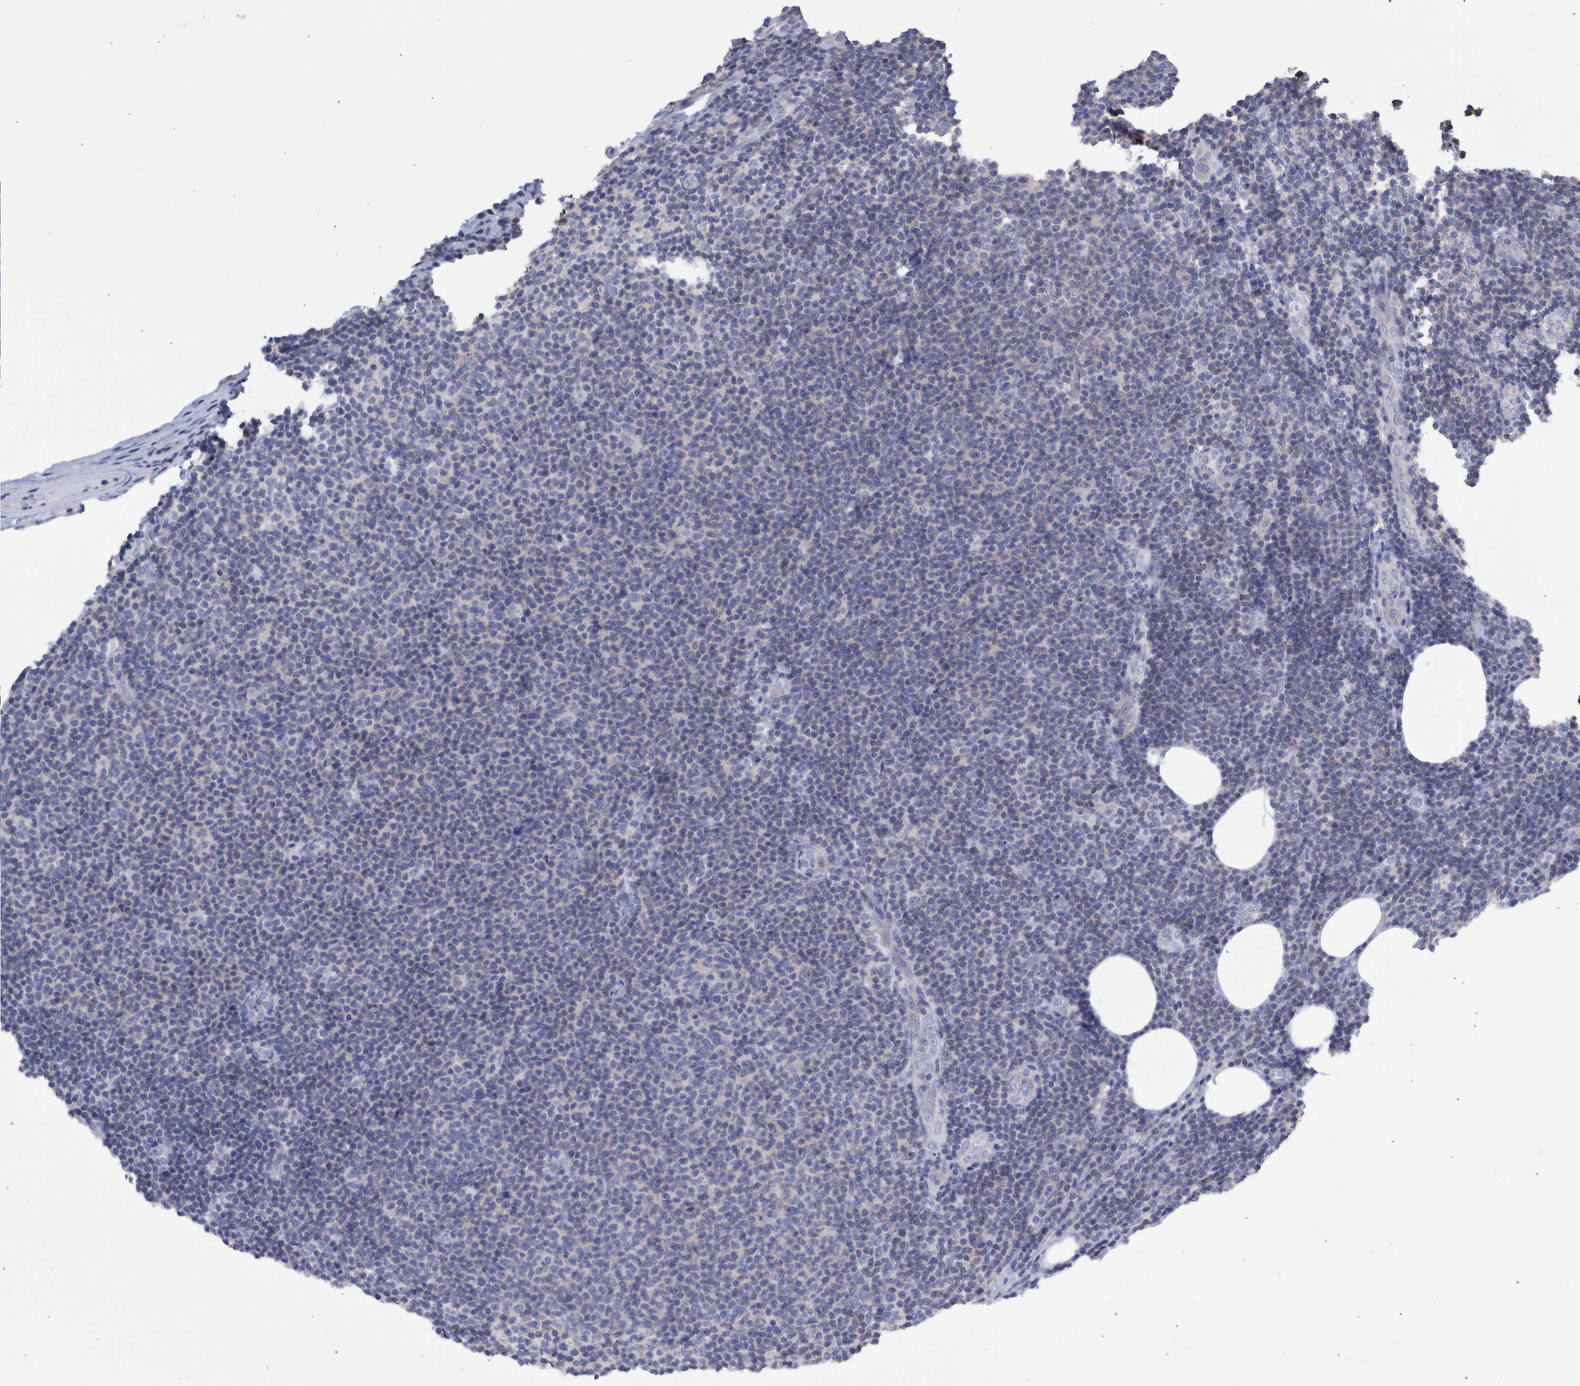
{"staining": {"intensity": "negative", "quantity": "none", "location": "none"}, "tissue": "lymphoma", "cell_type": "Tumor cells", "image_type": "cancer", "snomed": [{"axis": "morphology", "description": "Malignant lymphoma, non-Hodgkin's type, Low grade"}, {"axis": "topography", "description": "Lymph node"}], "caption": "Immunohistochemistry (IHC) micrograph of neoplastic tissue: human malignant lymphoma, non-Hodgkin's type (low-grade) stained with DAB (3,3'-diaminobenzidine) demonstrates no significant protein positivity in tumor cells.", "gene": "PPP3CC", "patient": {"sex": "male", "age": 66}}